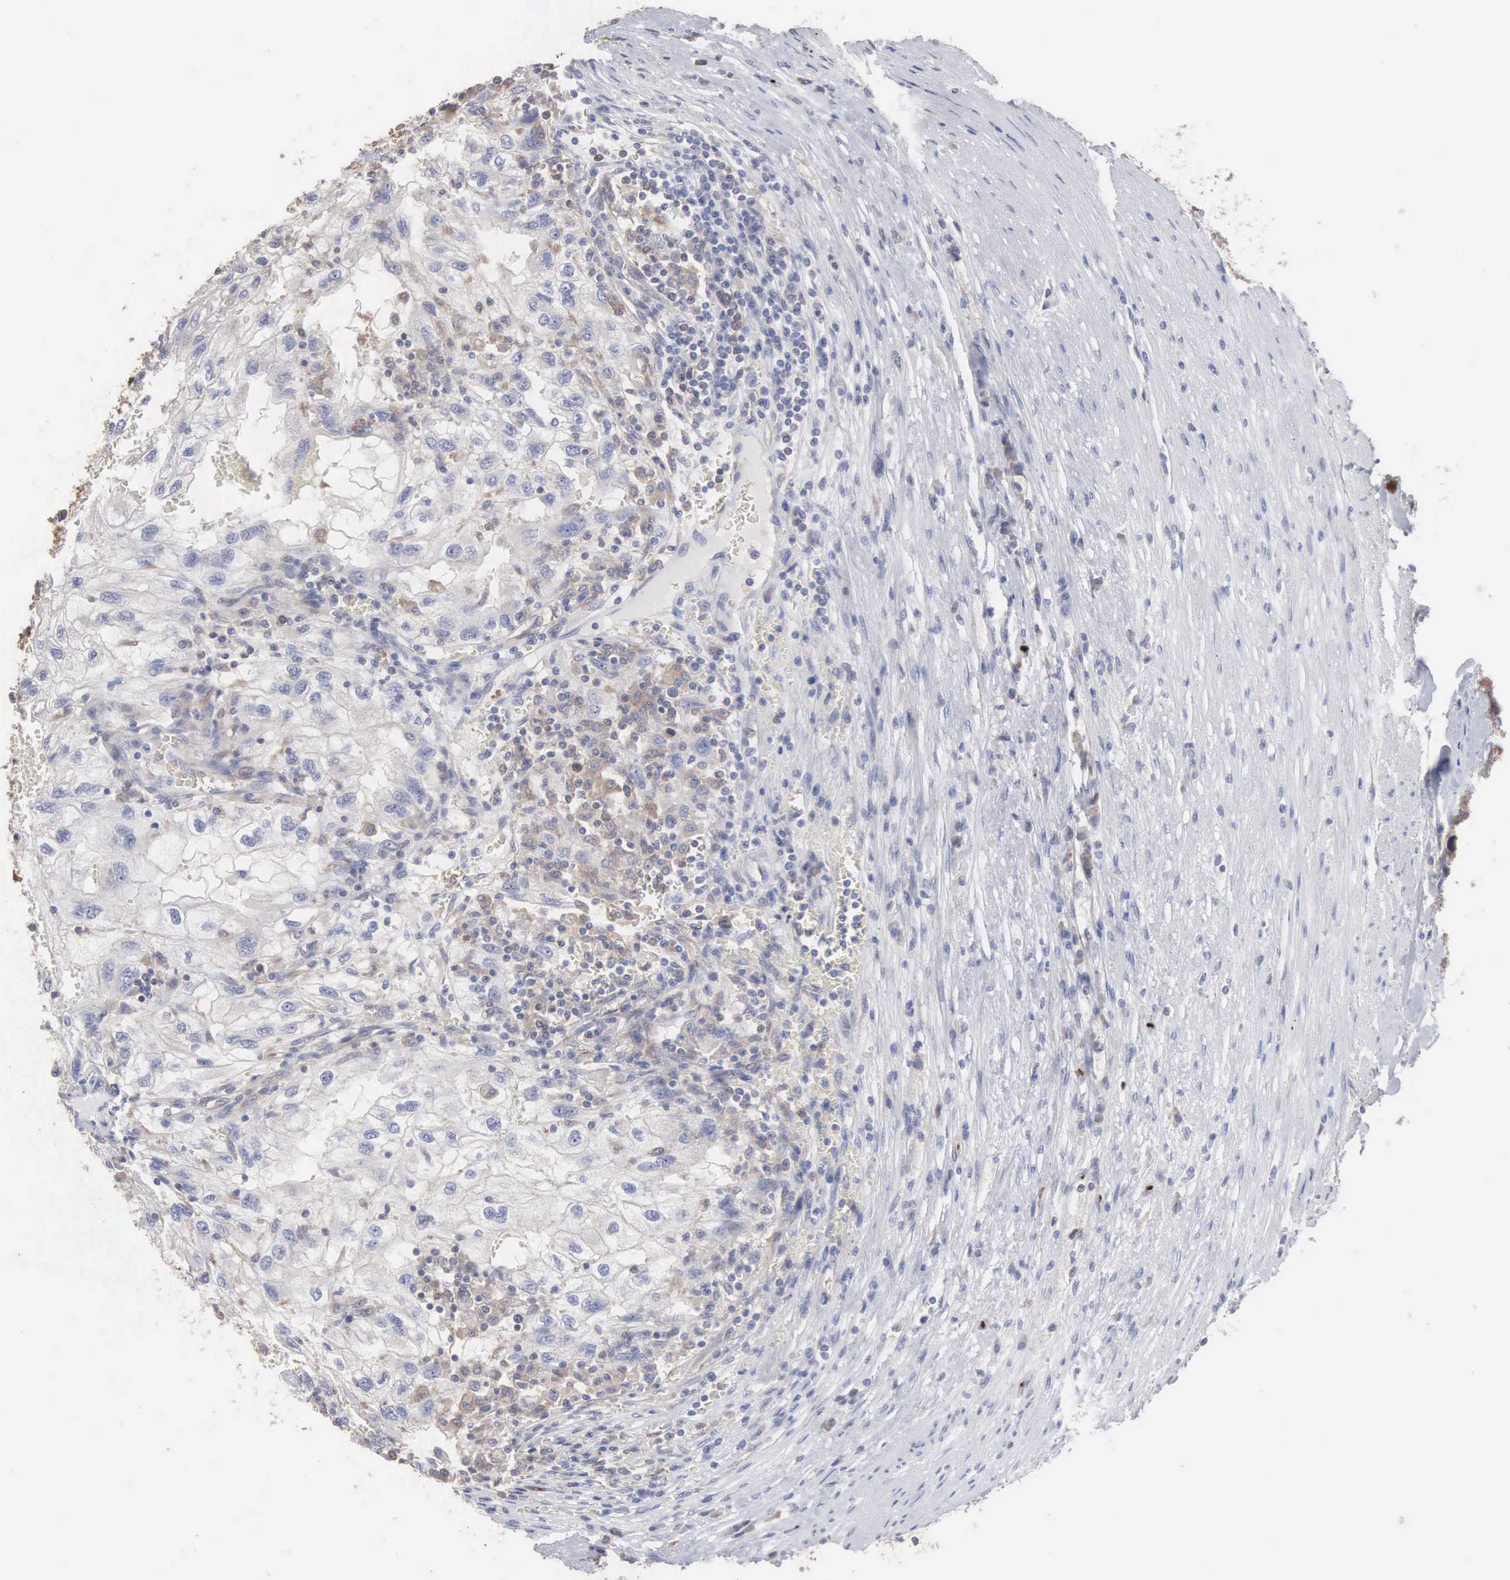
{"staining": {"intensity": "negative", "quantity": "none", "location": "none"}, "tissue": "renal cancer", "cell_type": "Tumor cells", "image_type": "cancer", "snomed": [{"axis": "morphology", "description": "Normal tissue, NOS"}, {"axis": "morphology", "description": "Adenocarcinoma, NOS"}, {"axis": "topography", "description": "Kidney"}], "caption": "Renal cancer was stained to show a protein in brown. There is no significant staining in tumor cells. (Immunohistochemistry (ihc), brightfield microscopy, high magnification).", "gene": "MTHFD1", "patient": {"sex": "male", "age": 71}}